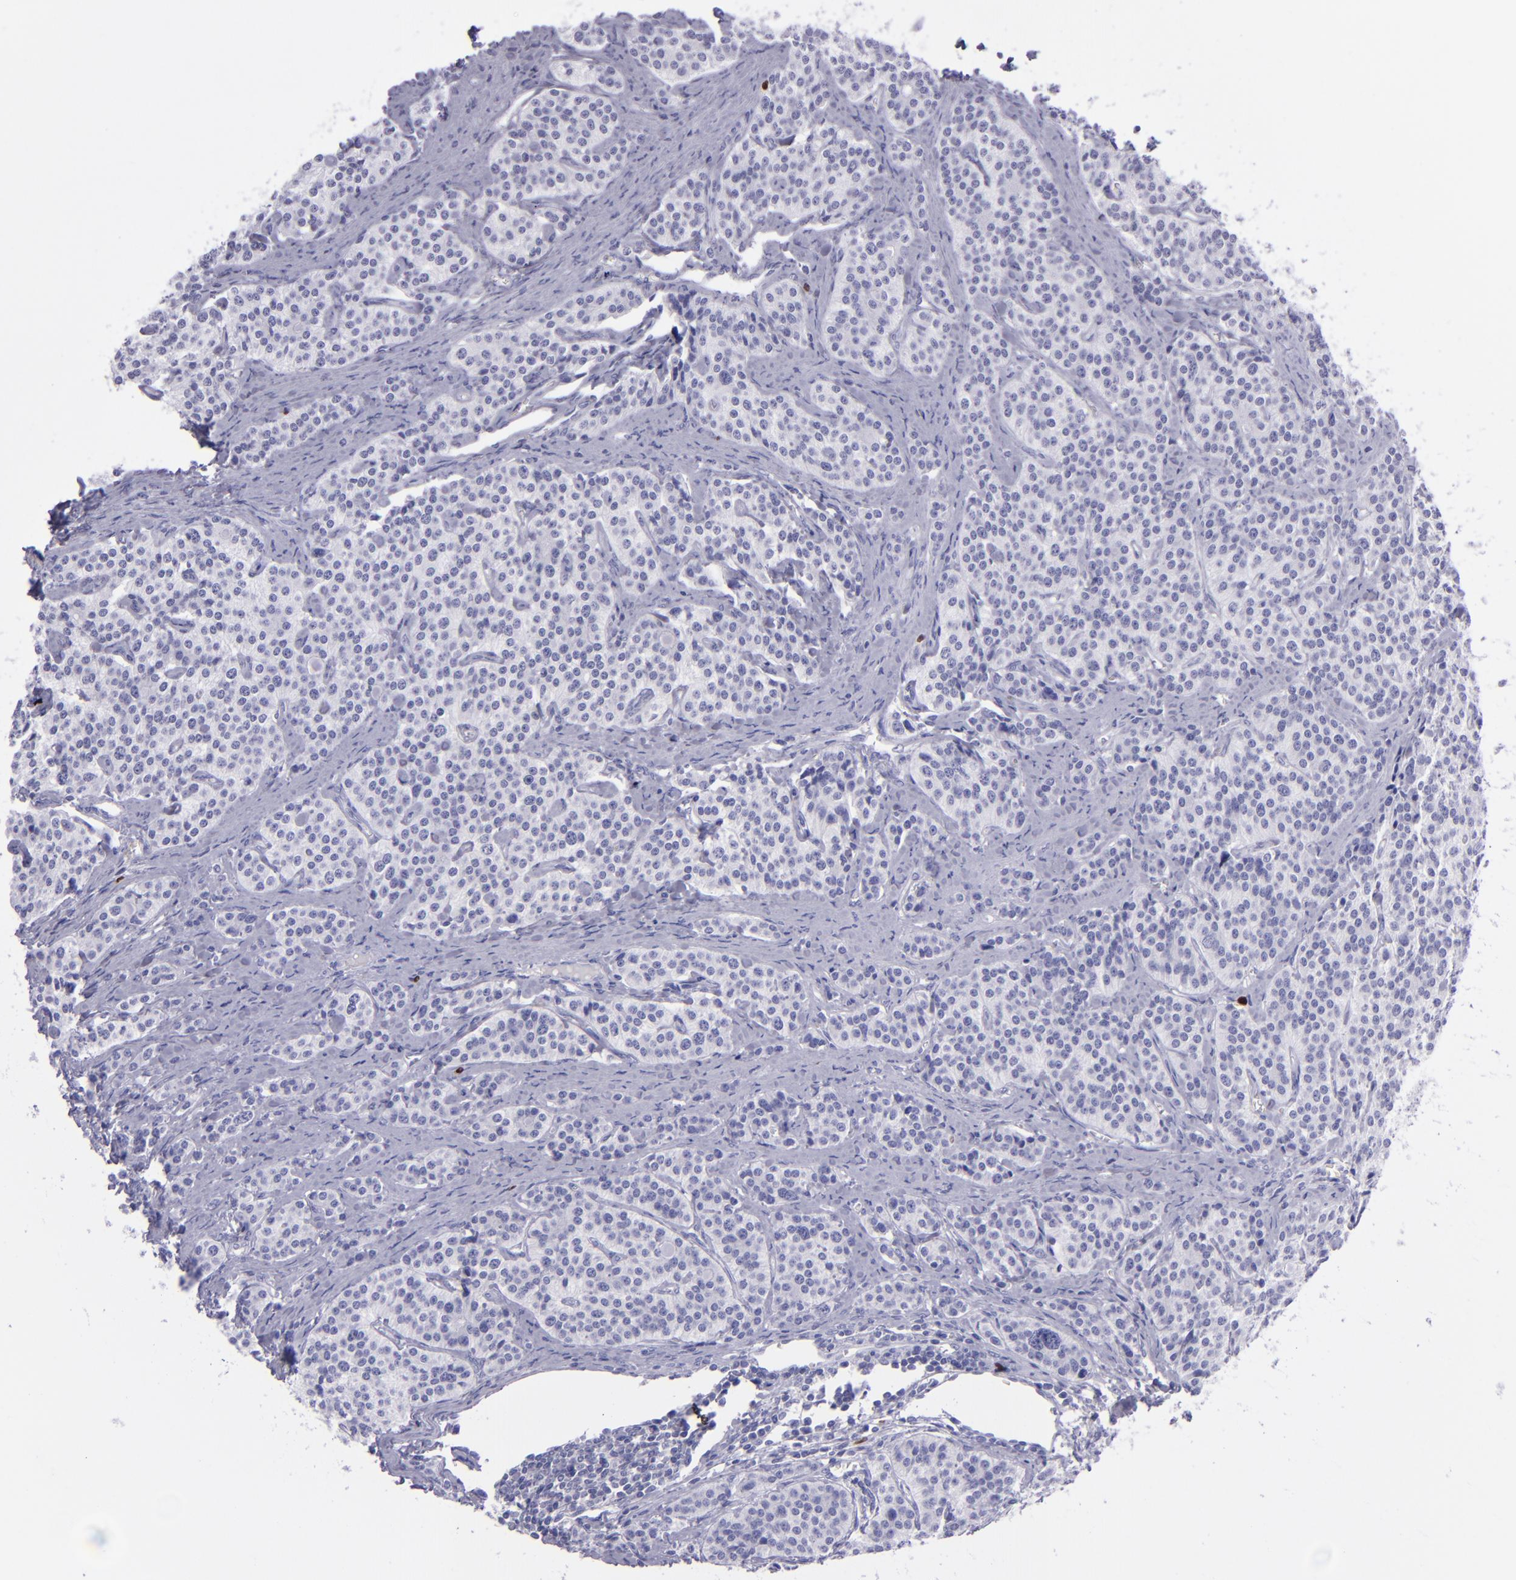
{"staining": {"intensity": "negative", "quantity": "none", "location": "none"}, "tissue": "carcinoid", "cell_type": "Tumor cells", "image_type": "cancer", "snomed": [{"axis": "morphology", "description": "Carcinoid, malignant, NOS"}, {"axis": "topography", "description": "Small intestine"}], "caption": "This is an immunohistochemistry histopathology image of human carcinoid (malignant). There is no expression in tumor cells.", "gene": "TOP2A", "patient": {"sex": "male", "age": 63}}